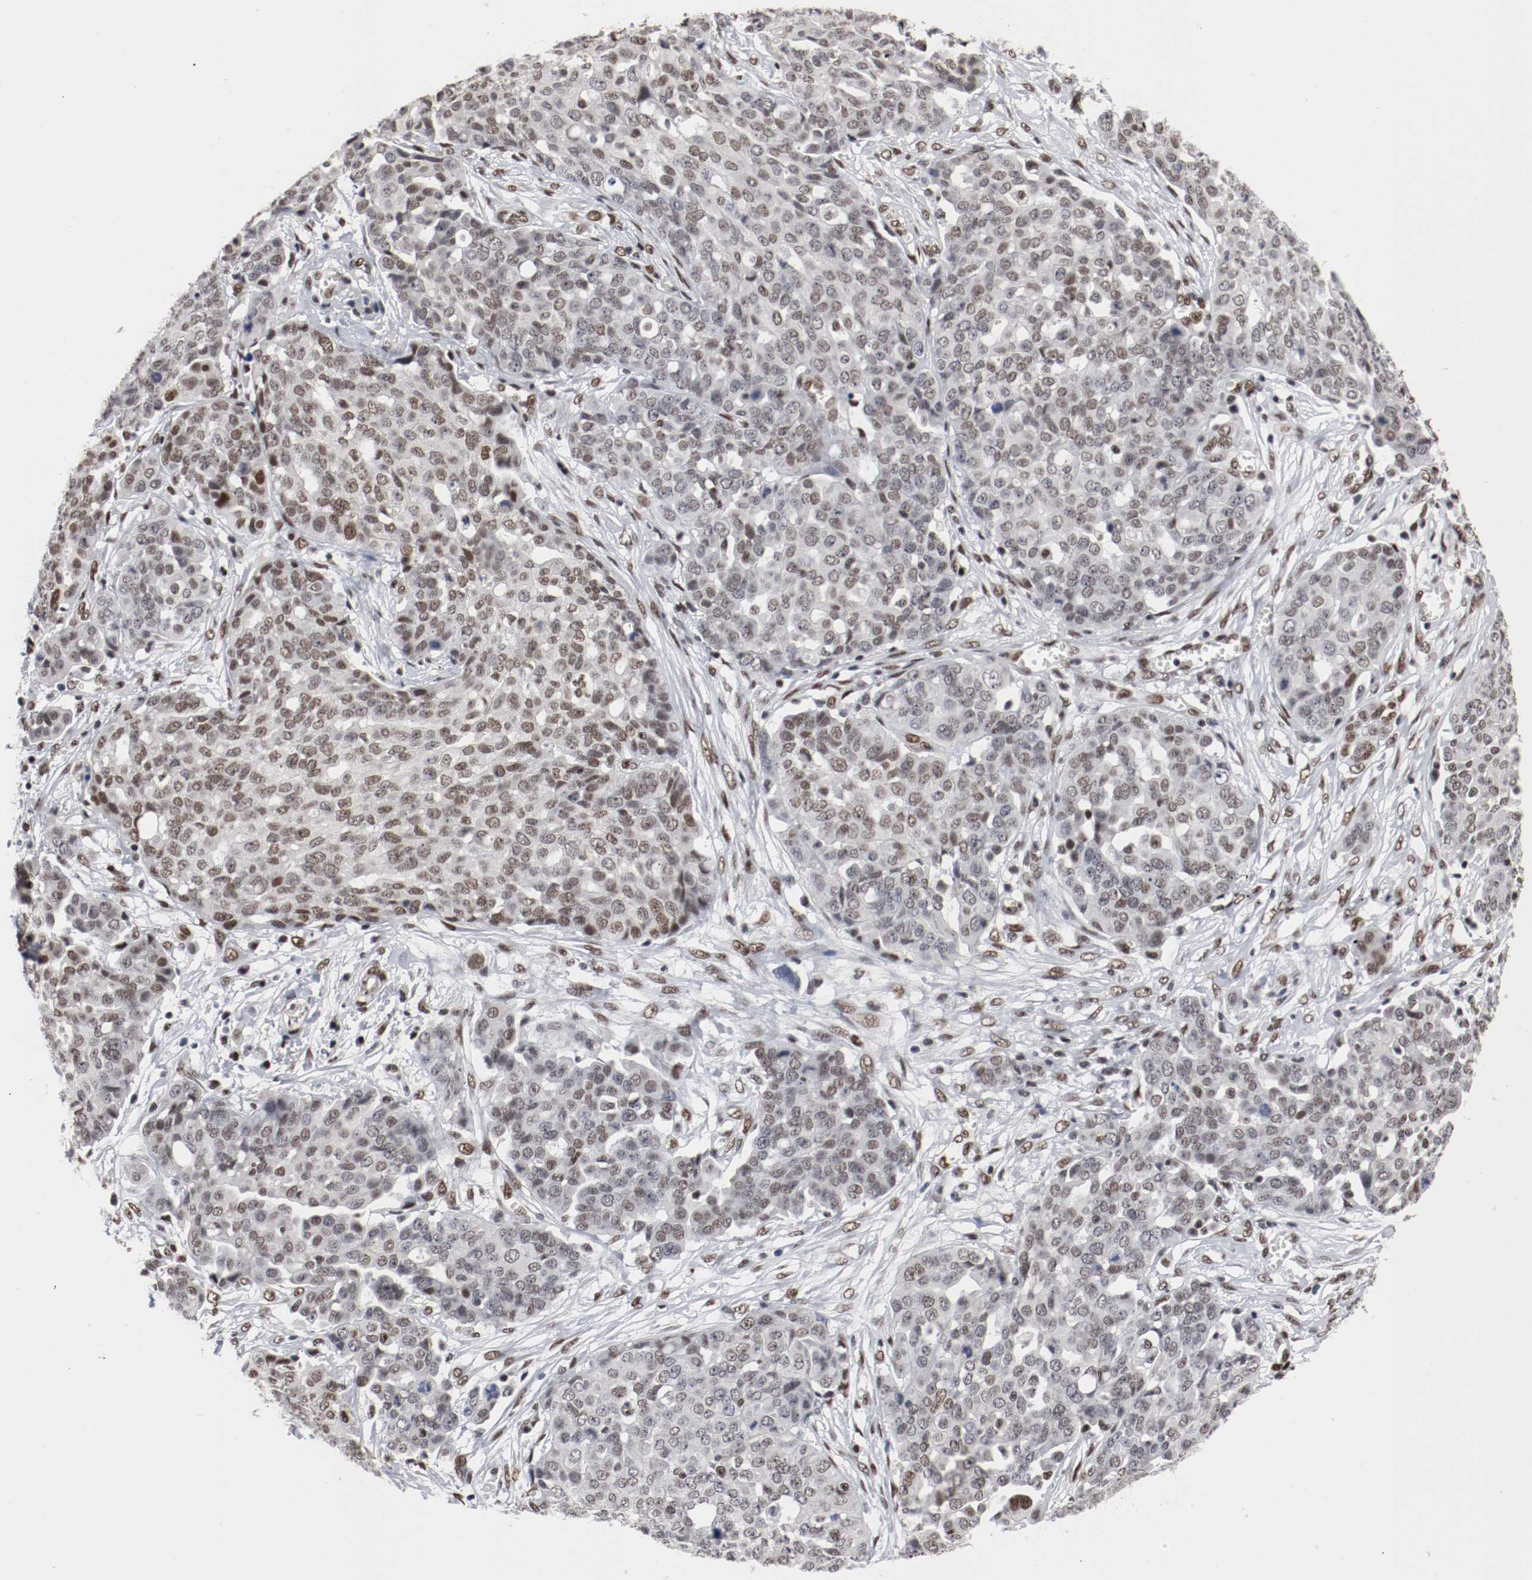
{"staining": {"intensity": "weak", "quantity": "<25%", "location": "nuclear"}, "tissue": "ovarian cancer", "cell_type": "Tumor cells", "image_type": "cancer", "snomed": [{"axis": "morphology", "description": "Cystadenocarcinoma, serous, NOS"}, {"axis": "topography", "description": "Soft tissue"}, {"axis": "topography", "description": "Ovary"}], "caption": "Immunohistochemistry (IHC) micrograph of neoplastic tissue: human ovarian cancer (serous cystadenocarcinoma) stained with DAB exhibits no significant protein staining in tumor cells.", "gene": "MEF2D", "patient": {"sex": "female", "age": 57}}